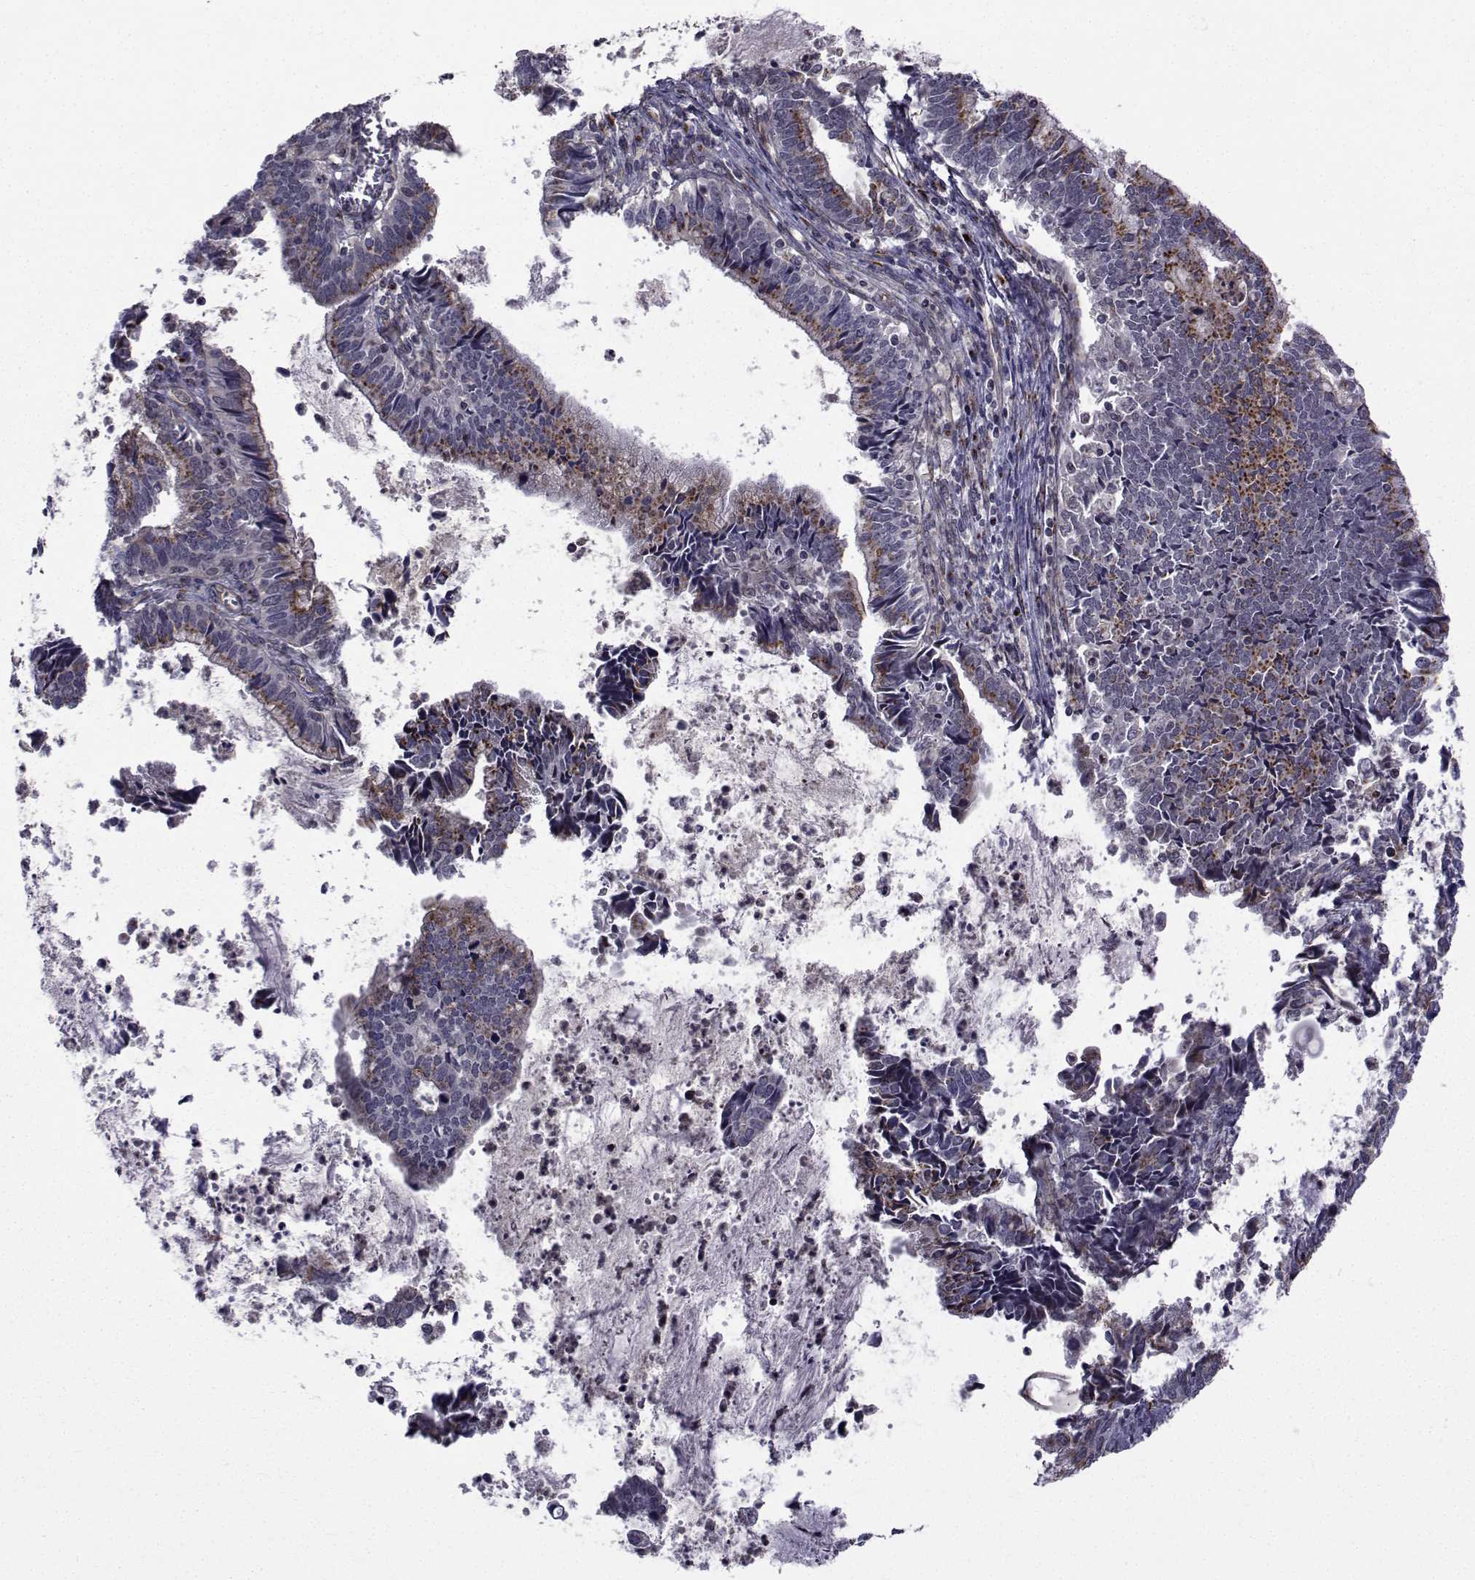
{"staining": {"intensity": "moderate", "quantity": "25%-75%", "location": "cytoplasmic/membranous"}, "tissue": "cervical cancer", "cell_type": "Tumor cells", "image_type": "cancer", "snomed": [{"axis": "morphology", "description": "Adenocarcinoma, NOS"}, {"axis": "topography", "description": "Cervix"}], "caption": "A high-resolution image shows immunohistochemistry staining of adenocarcinoma (cervical), which shows moderate cytoplasmic/membranous staining in approximately 25%-75% of tumor cells.", "gene": "ATP6V1C2", "patient": {"sex": "female", "age": 42}}